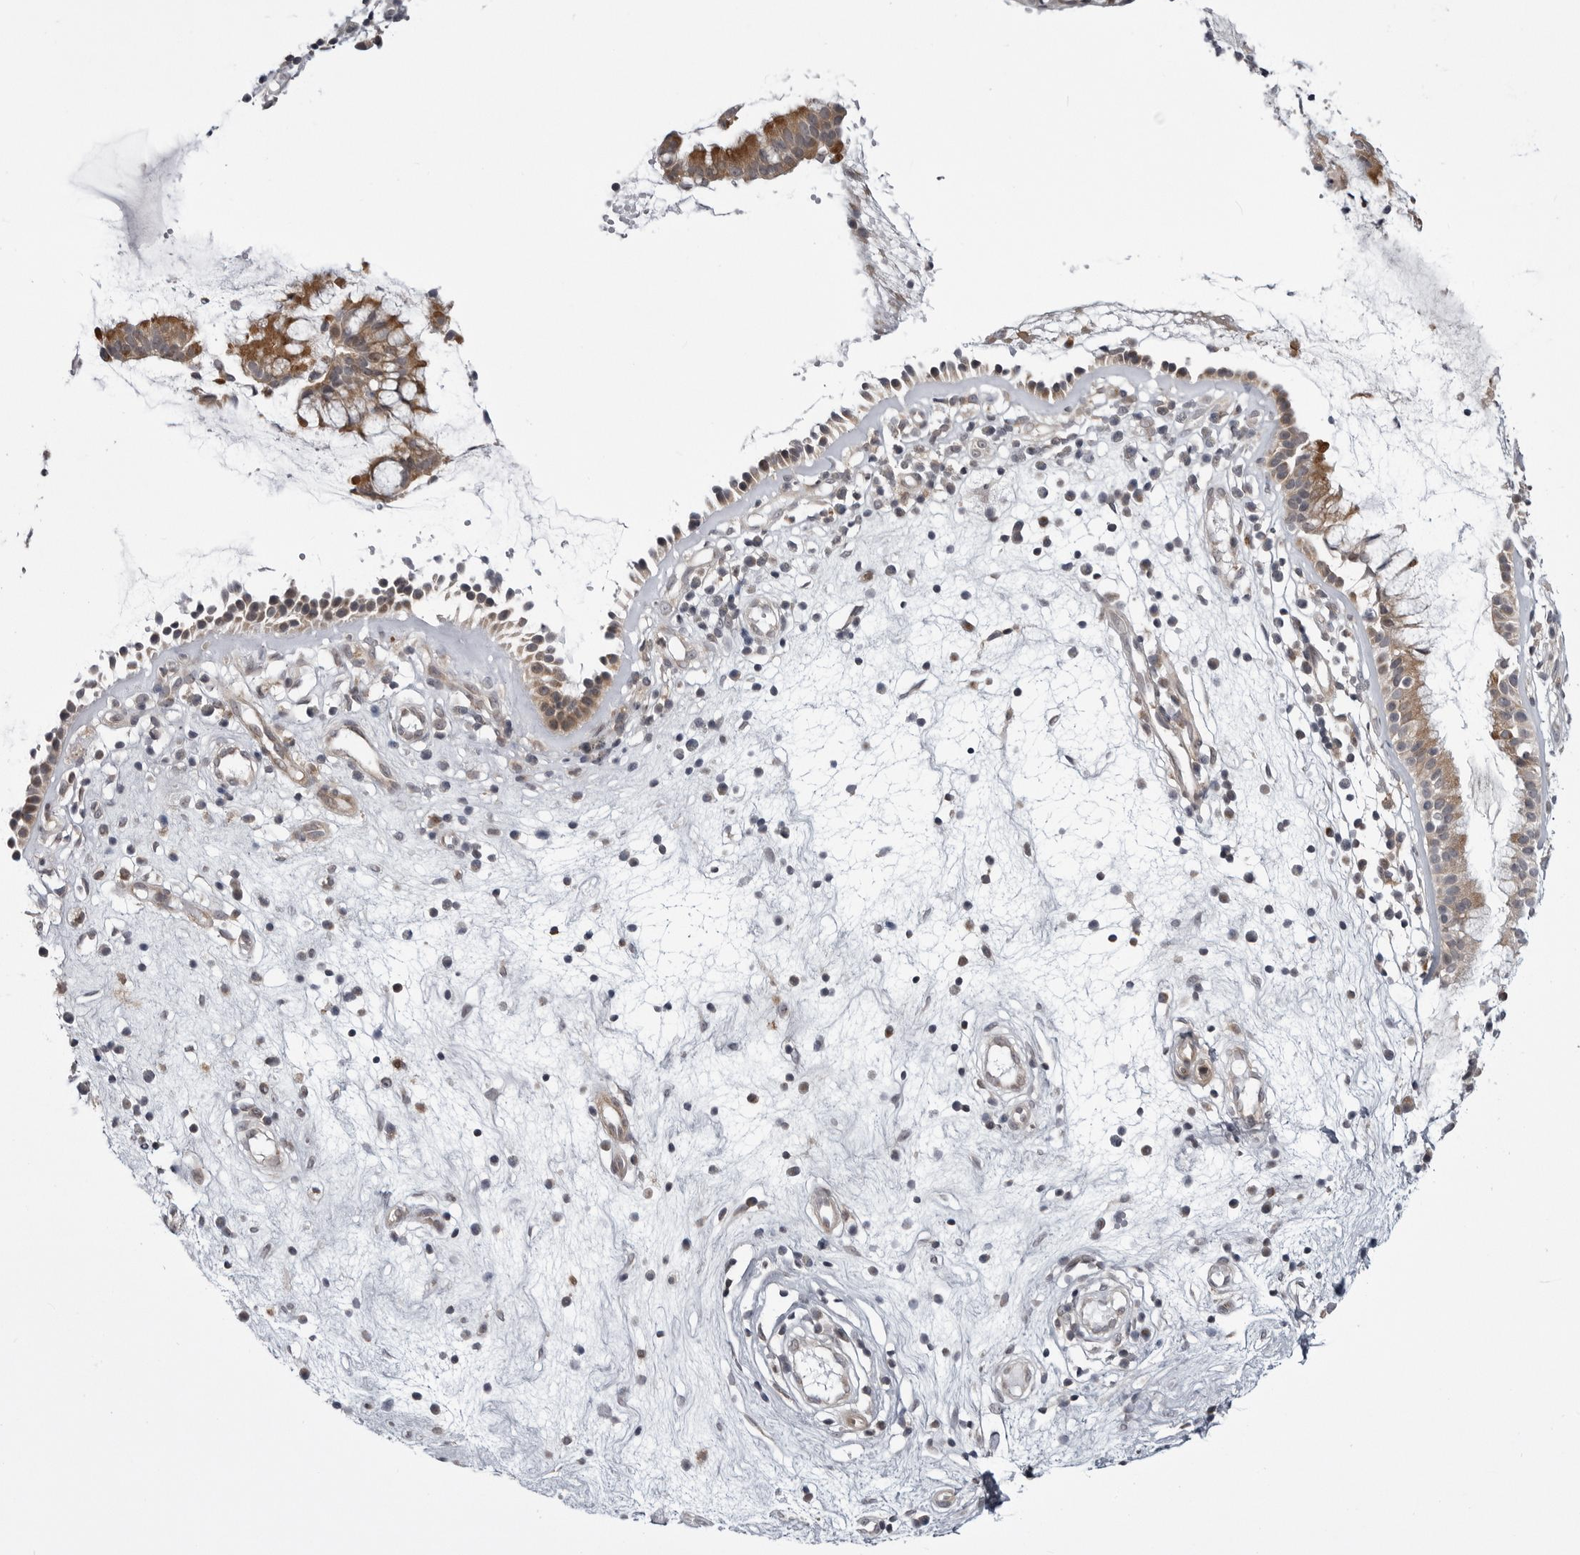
{"staining": {"intensity": "weak", "quantity": ">75%", "location": "cytoplasmic/membranous"}, "tissue": "nasopharynx", "cell_type": "Respiratory epithelial cells", "image_type": "normal", "snomed": [{"axis": "morphology", "description": "Normal tissue, NOS"}, {"axis": "topography", "description": "Nasopharynx"}], "caption": "Brown immunohistochemical staining in normal nasopharynx exhibits weak cytoplasmic/membranous staining in approximately >75% of respiratory epithelial cells. Using DAB (3,3'-diaminobenzidine) (brown) and hematoxylin (blue) stains, captured at high magnification using brightfield microscopy.", "gene": "CCDC18", "patient": {"sex": "female", "age": 39}}